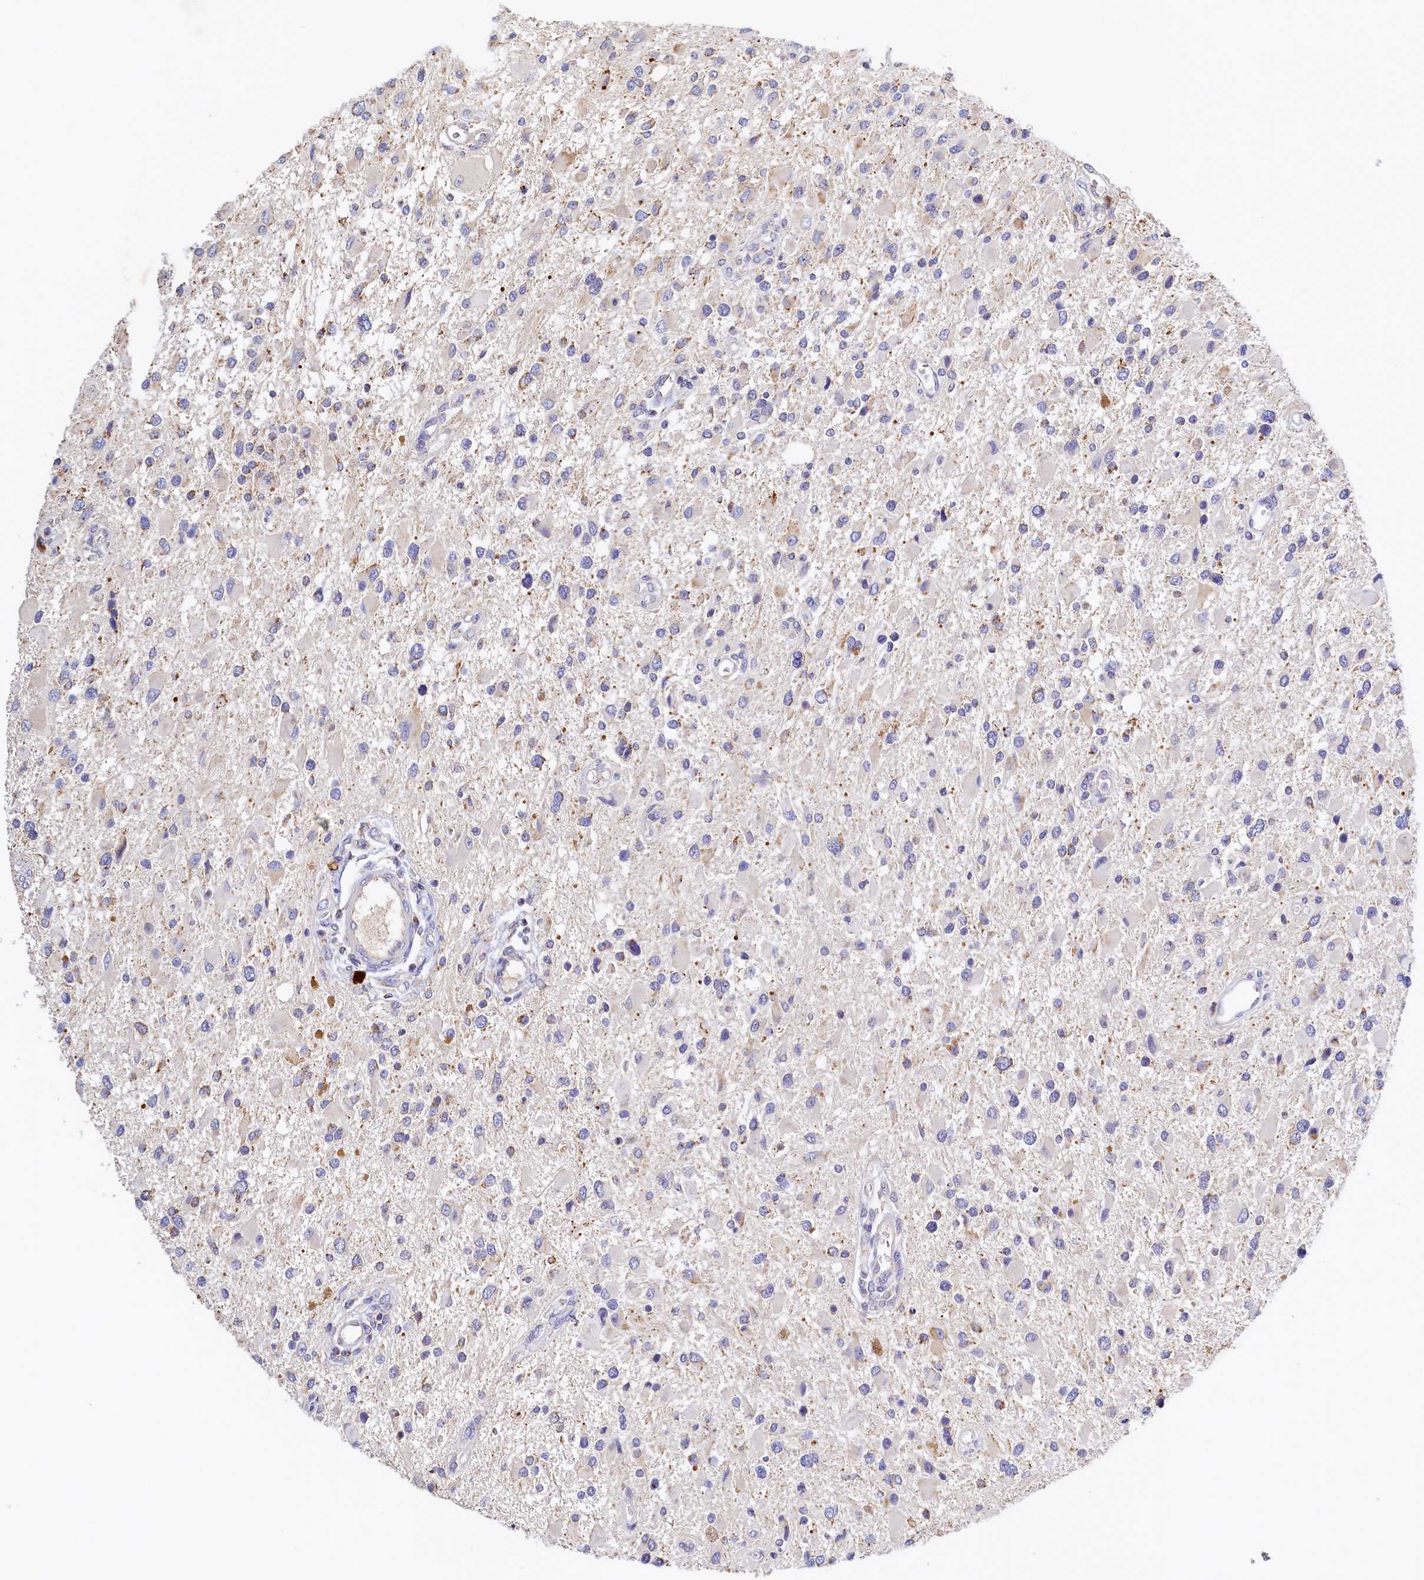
{"staining": {"intensity": "negative", "quantity": "none", "location": "none"}, "tissue": "glioma", "cell_type": "Tumor cells", "image_type": "cancer", "snomed": [{"axis": "morphology", "description": "Glioma, malignant, High grade"}, {"axis": "topography", "description": "Brain"}], "caption": "This is a micrograph of IHC staining of malignant glioma (high-grade), which shows no staining in tumor cells.", "gene": "POC1A", "patient": {"sex": "male", "age": 53}}